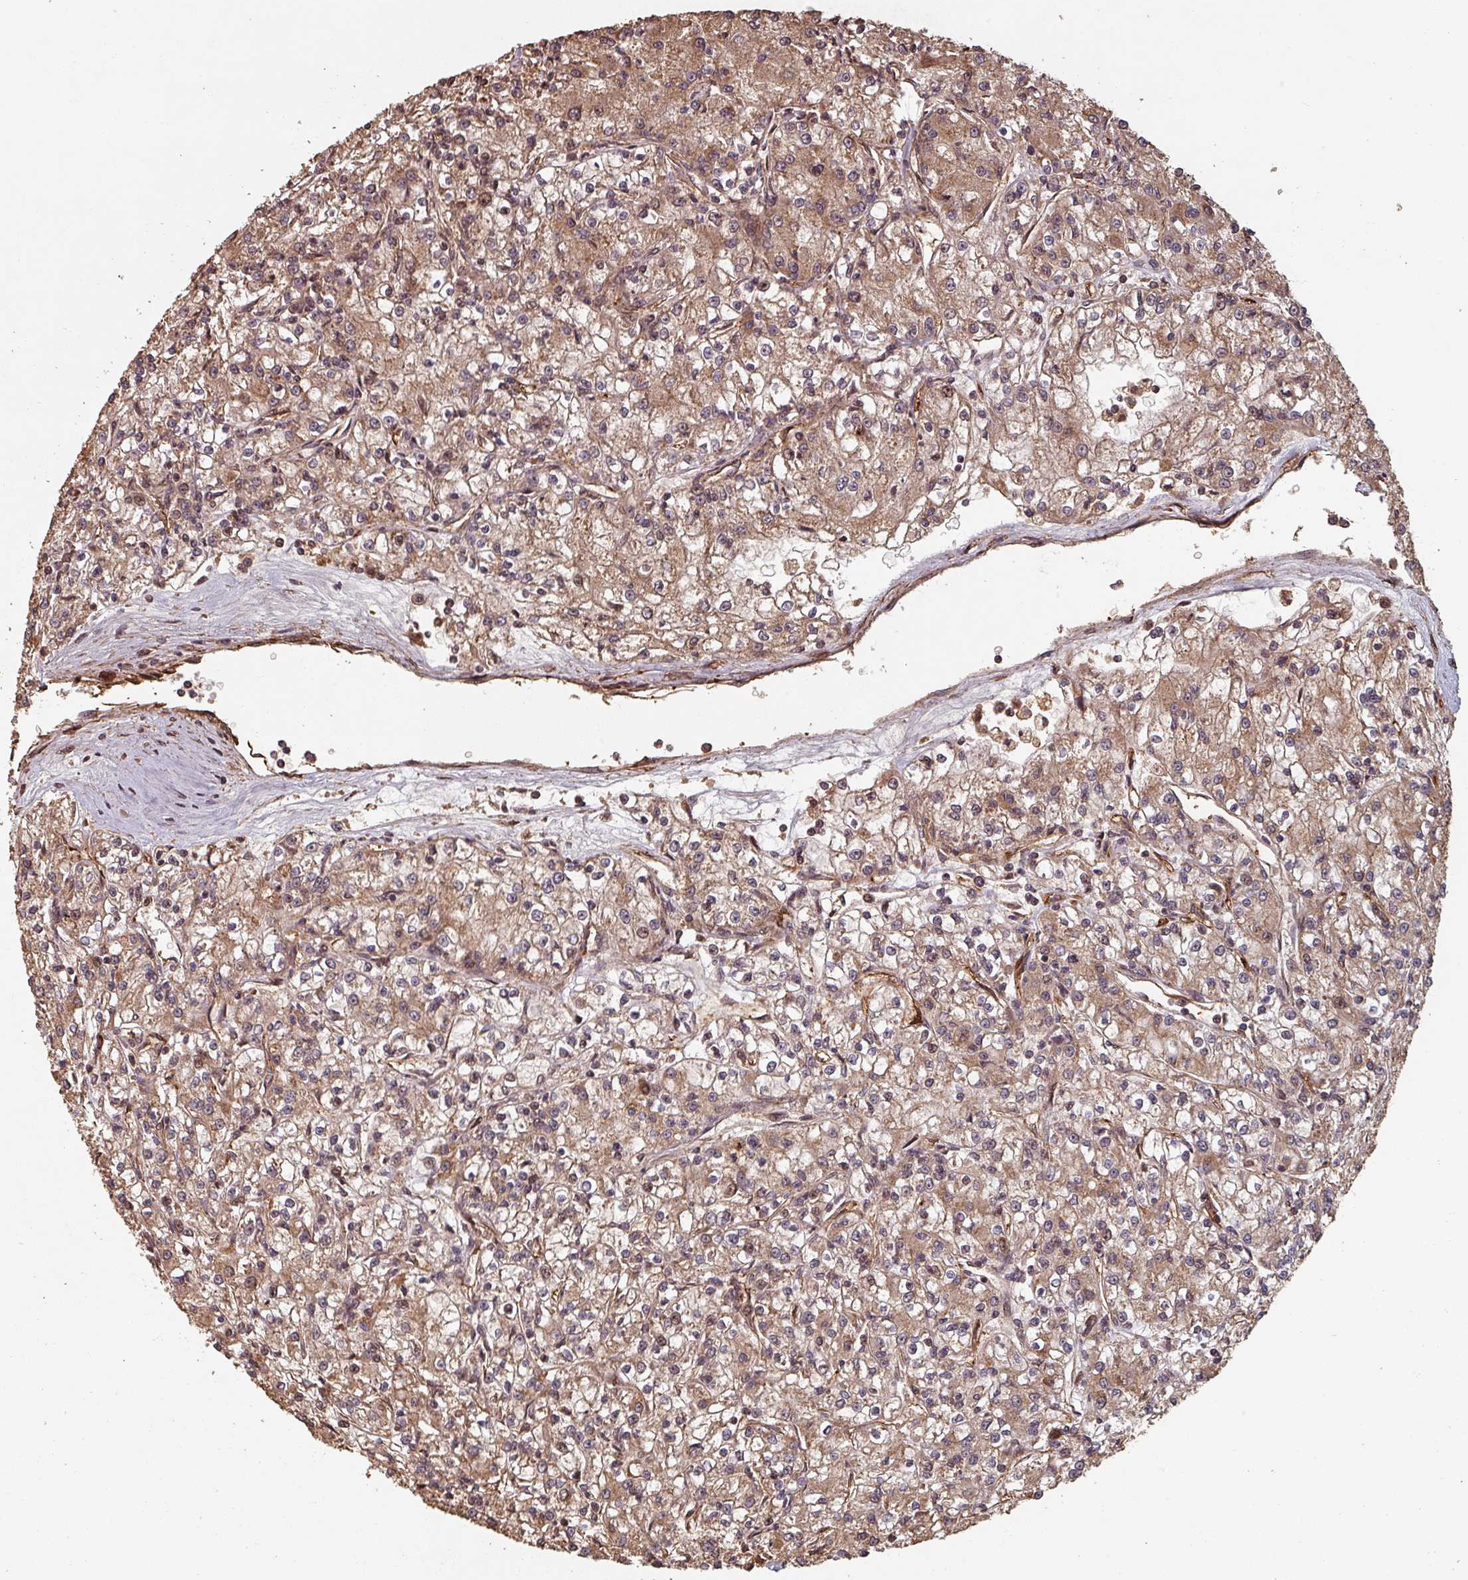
{"staining": {"intensity": "moderate", "quantity": ">75%", "location": "cytoplasmic/membranous"}, "tissue": "renal cancer", "cell_type": "Tumor cells", "image_type": "cancer", "snomed": [{"axis": "morphology", "description": "Adenocarcinoma, NOS"}, {"axis": "topography", "description": "Kidney"}], "caption": "Protein analysis of renal adenocarcinoma tissue exhibits moderate cytoplasmic/membranous staining in about >75% of tumor cells.", "gene": "EID1", "patient": {"sex": "female", "age": 59}}